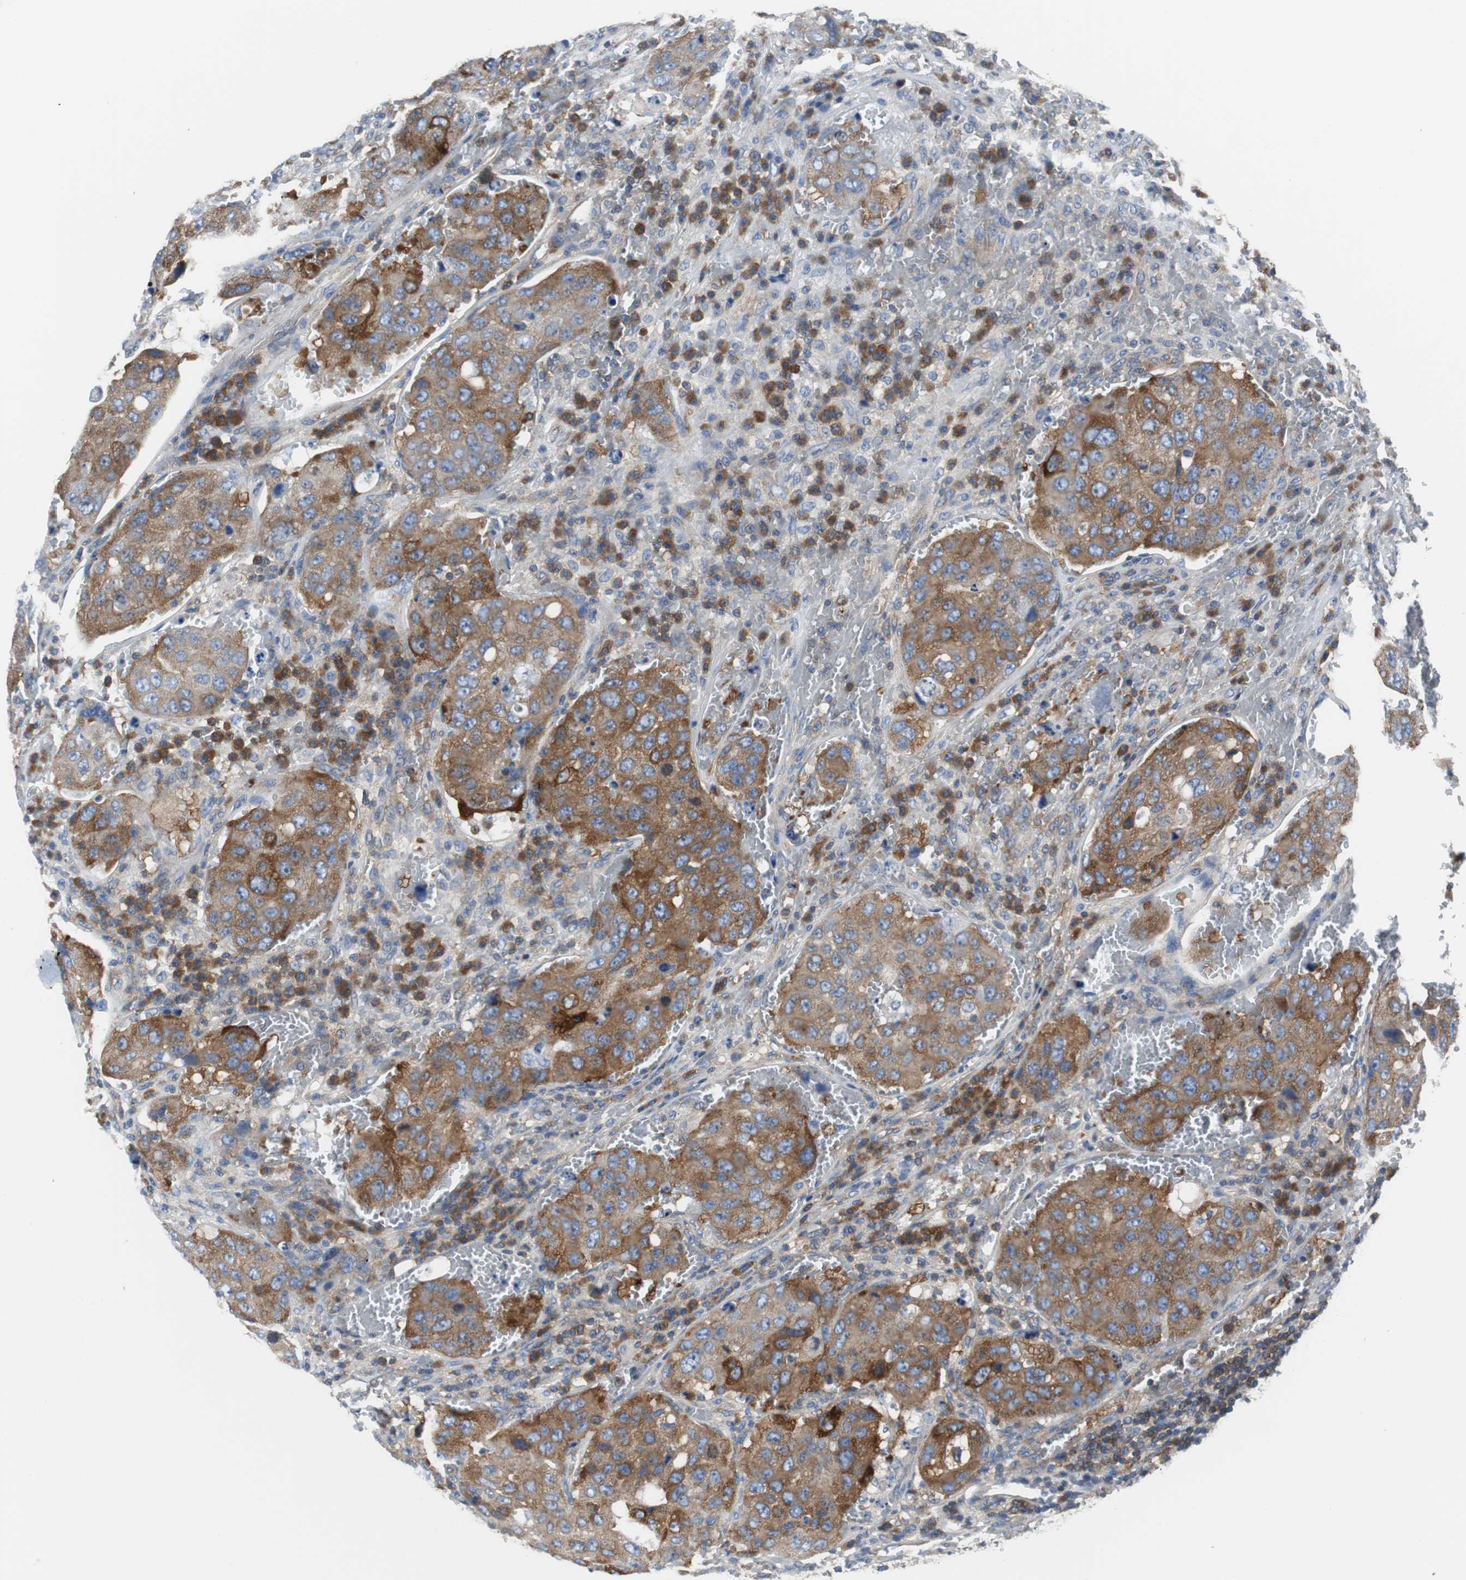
{"staining": {"intensity": "moderate", "quantity": "25%-75%", "location": "cytoplasmic/membranous"}, "tissue": "urothelial cancer", "cell_type": "Tumor cells", "image_type": "cancer", "snomed": [{"axis": "morphology", "description": "Urothelial carcinoma, High grade"}, {"axis": "topography", "description": "Lymph node"}, {"axis": "topography", "description": "Urinary bladder"}], "caption": "Immunohistochemical staining of urothelial carcinoma (high-grade) demonstrates moderate cytoplasmic/membranous protein staining in approximately 25%-75% of tumor cells.", "gene": "BRAF", "patient": {"sex": "male", "age": 51}}